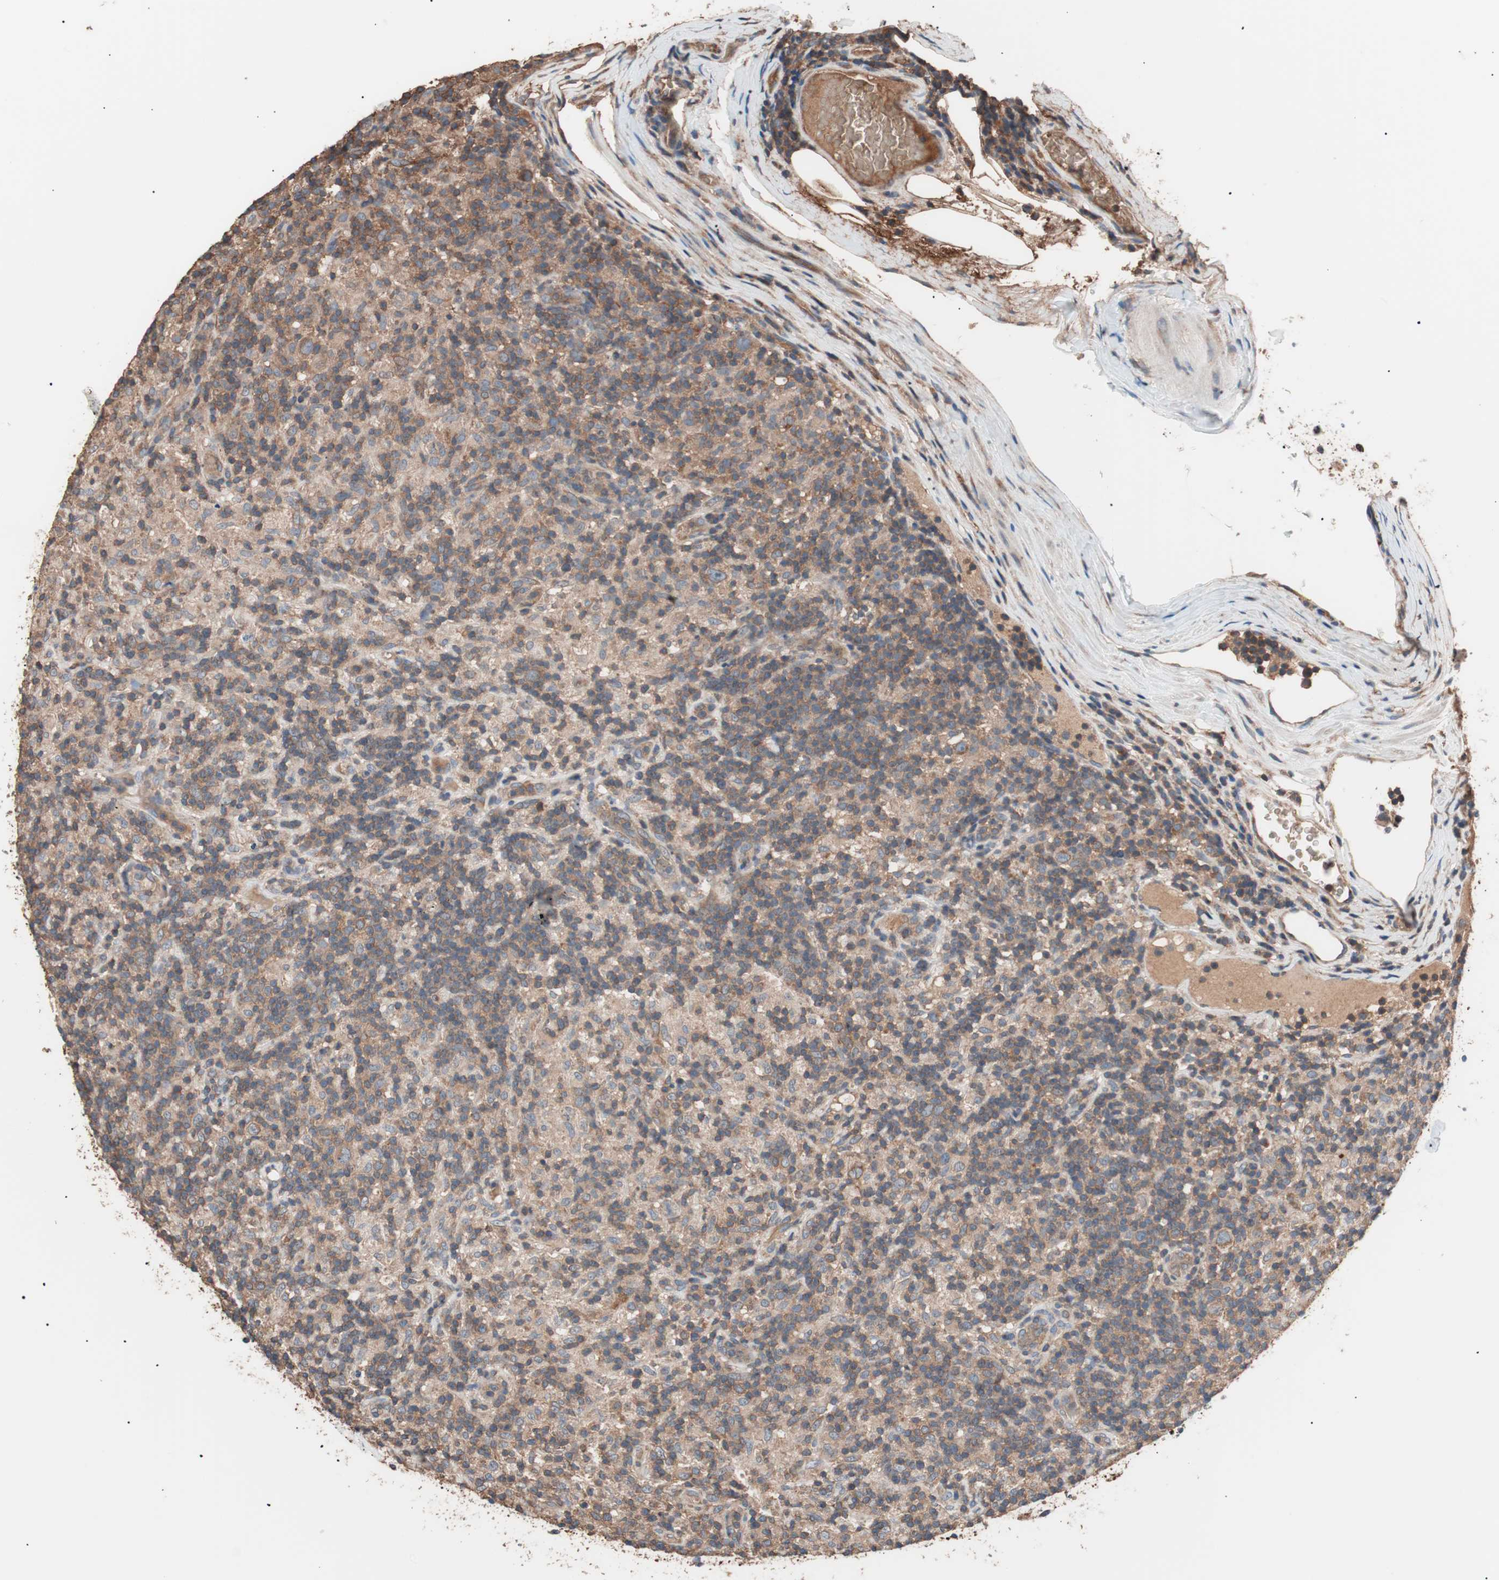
{"staining": {"intensity": "moderate", "quantity": ">75%", "location": "cytoplasmic/membranous"}, "tissue": "lymphoma", "cell_type": "Tumor cells", "image_type": "cancer", "snomed": [{"axis": "morphology", "description": "Hodgkin's disease, NOS"}, {"axis": "topography", "description": "Lymph node"}], "caption": "Approximately >75% of tumor cells in human Hodgkin's disease demonstrate moderate cytoplasmic/membranous protein staining as visualized by brown immunohistochemical staining.", "gene": "GLYCTK", "patient": {"sex": "male", "age": 70}}